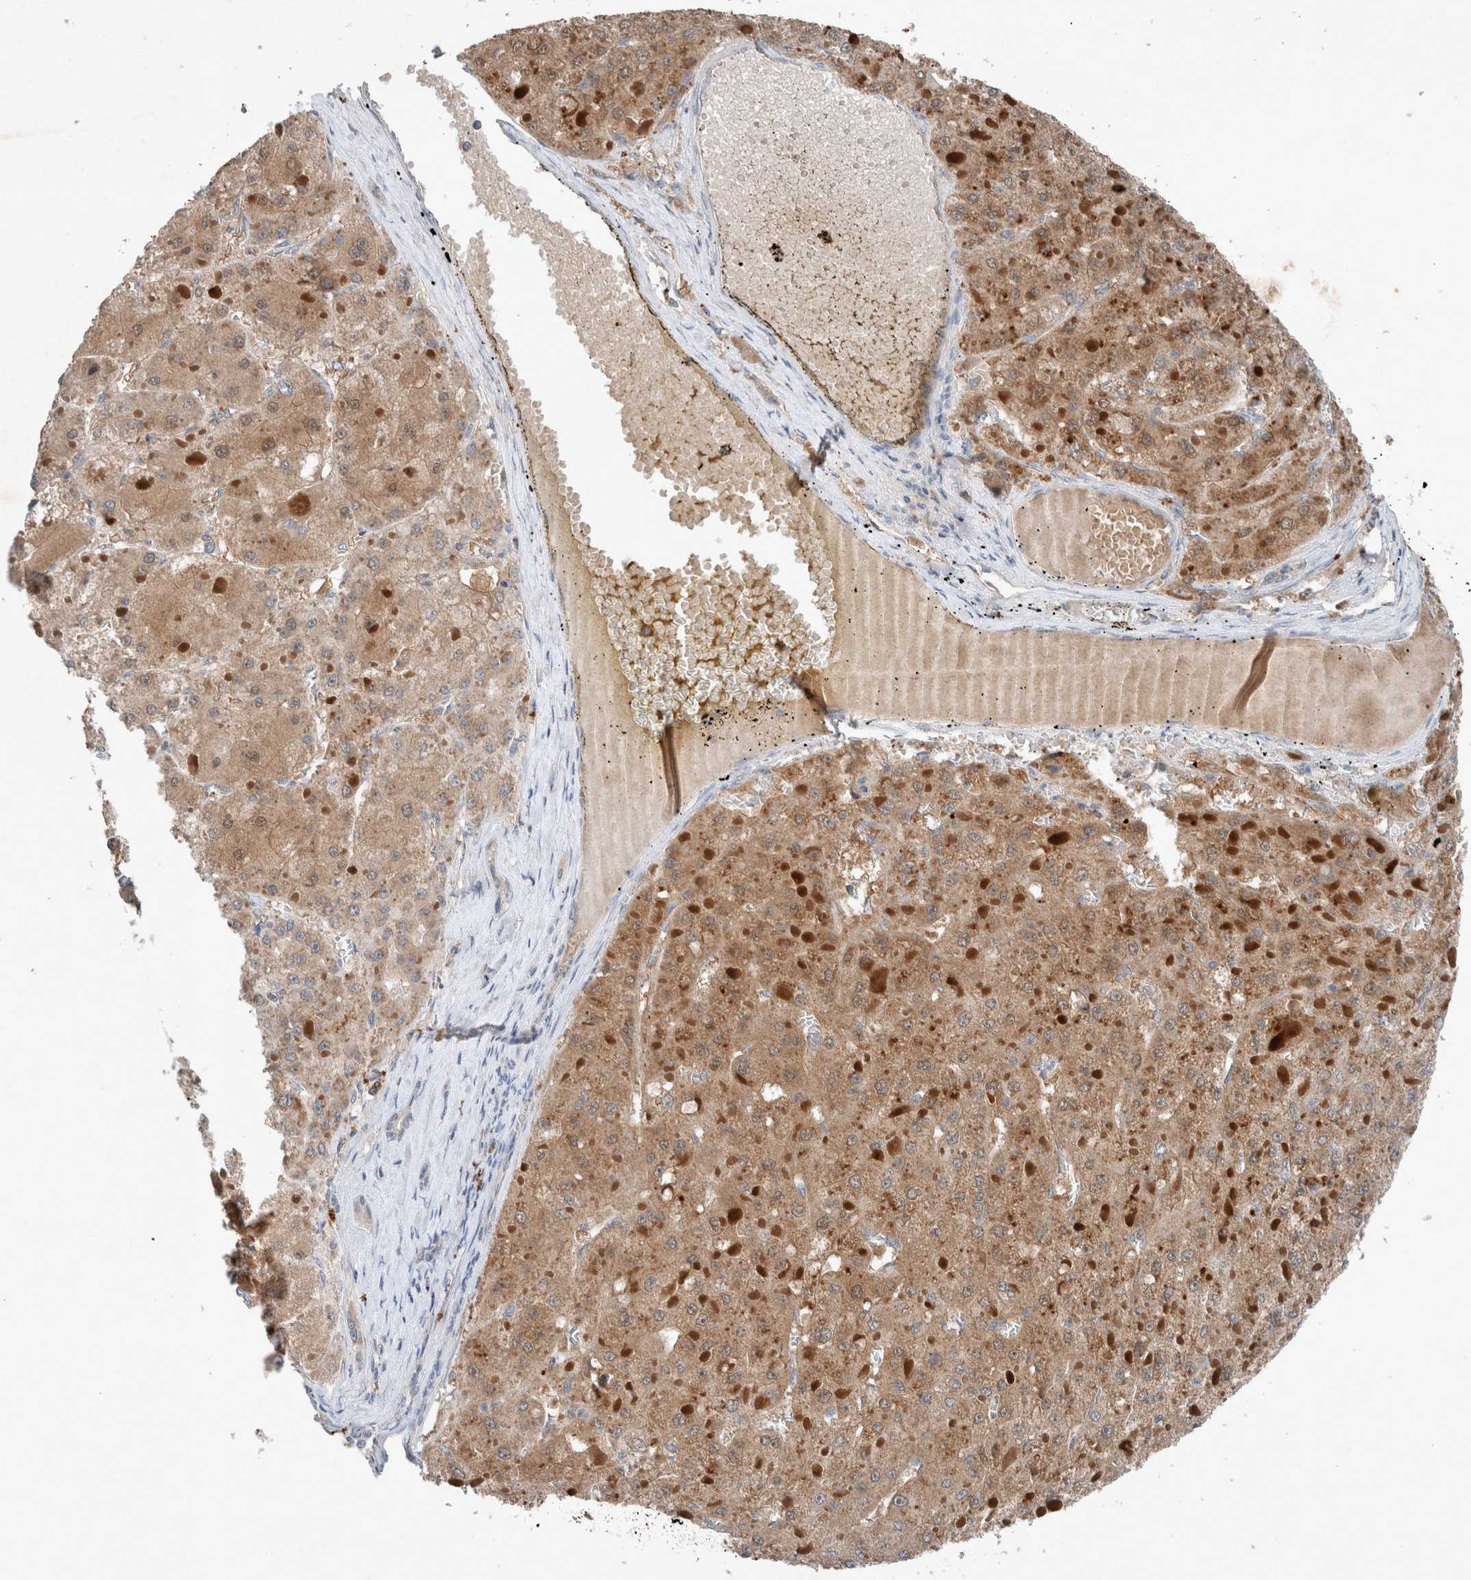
{"staining": {"intensity": "moderate", "quantity": ">75%", "location": "cytoplasmic/membranous"}, "tissue": "liver cancer", "cell_type": "Tumor cells", "image_type": "cancer", "snomed": [{"axis": "morphology", "description": "Carcinoma, Hepatocellular, NOS"}, {"axis": "topography", "description": "Liver"}], "caption": "A high-resolution photomicrograph shows immunohistochemistry staining of hepatocellular carcinoma (liver), which demonstrates moderate cytoplasmic/membranous expression in about >75% of tumor cells.", "gene": "UGCG", "patient": {"sex": "female", "age": 73}}